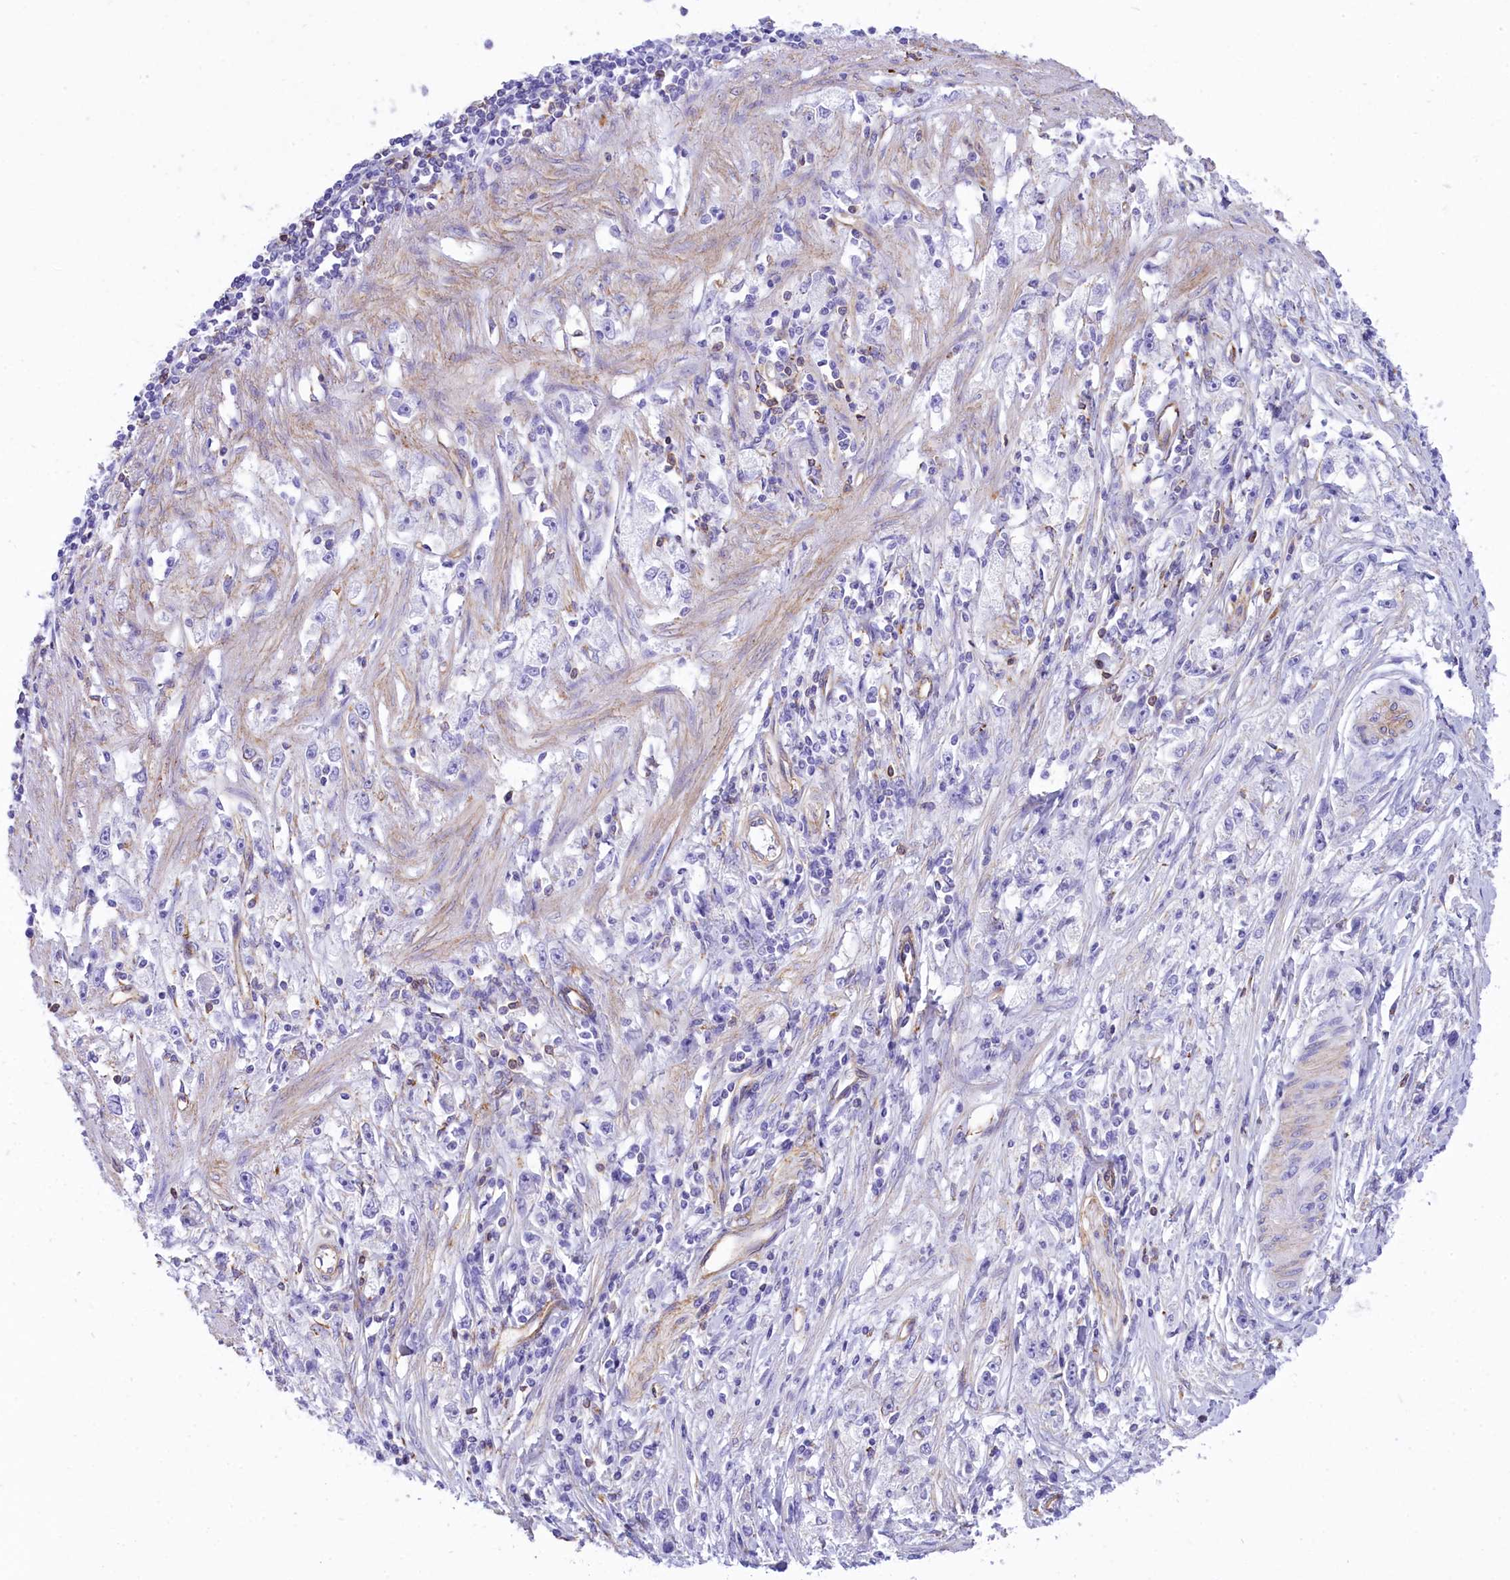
{"staining": {"intensity": "negative", "quantity": "none", "location": "none"}, "tissue": "stomach cancer", "cell_type": "Tumor cells", "image_type": "cancer", "snomed": [{"axis": "morphology", "description": "Adenocarcinoma, NOS"}, {"axis": "topography", "description": "Stomach"}], "caption": "Stomach cancer was stained to show a protein in brown. There is no significant staining in tumor cells. (Stains: DAB (3,3'-diaminobenzidine) immunohistochemistry (IHC) with hematoxylin counter stain, Microscopy: brightfield microscopy at high magnification).", "gene": "SEPTIN9", "patient": {"sex": "female", "age": 59}}